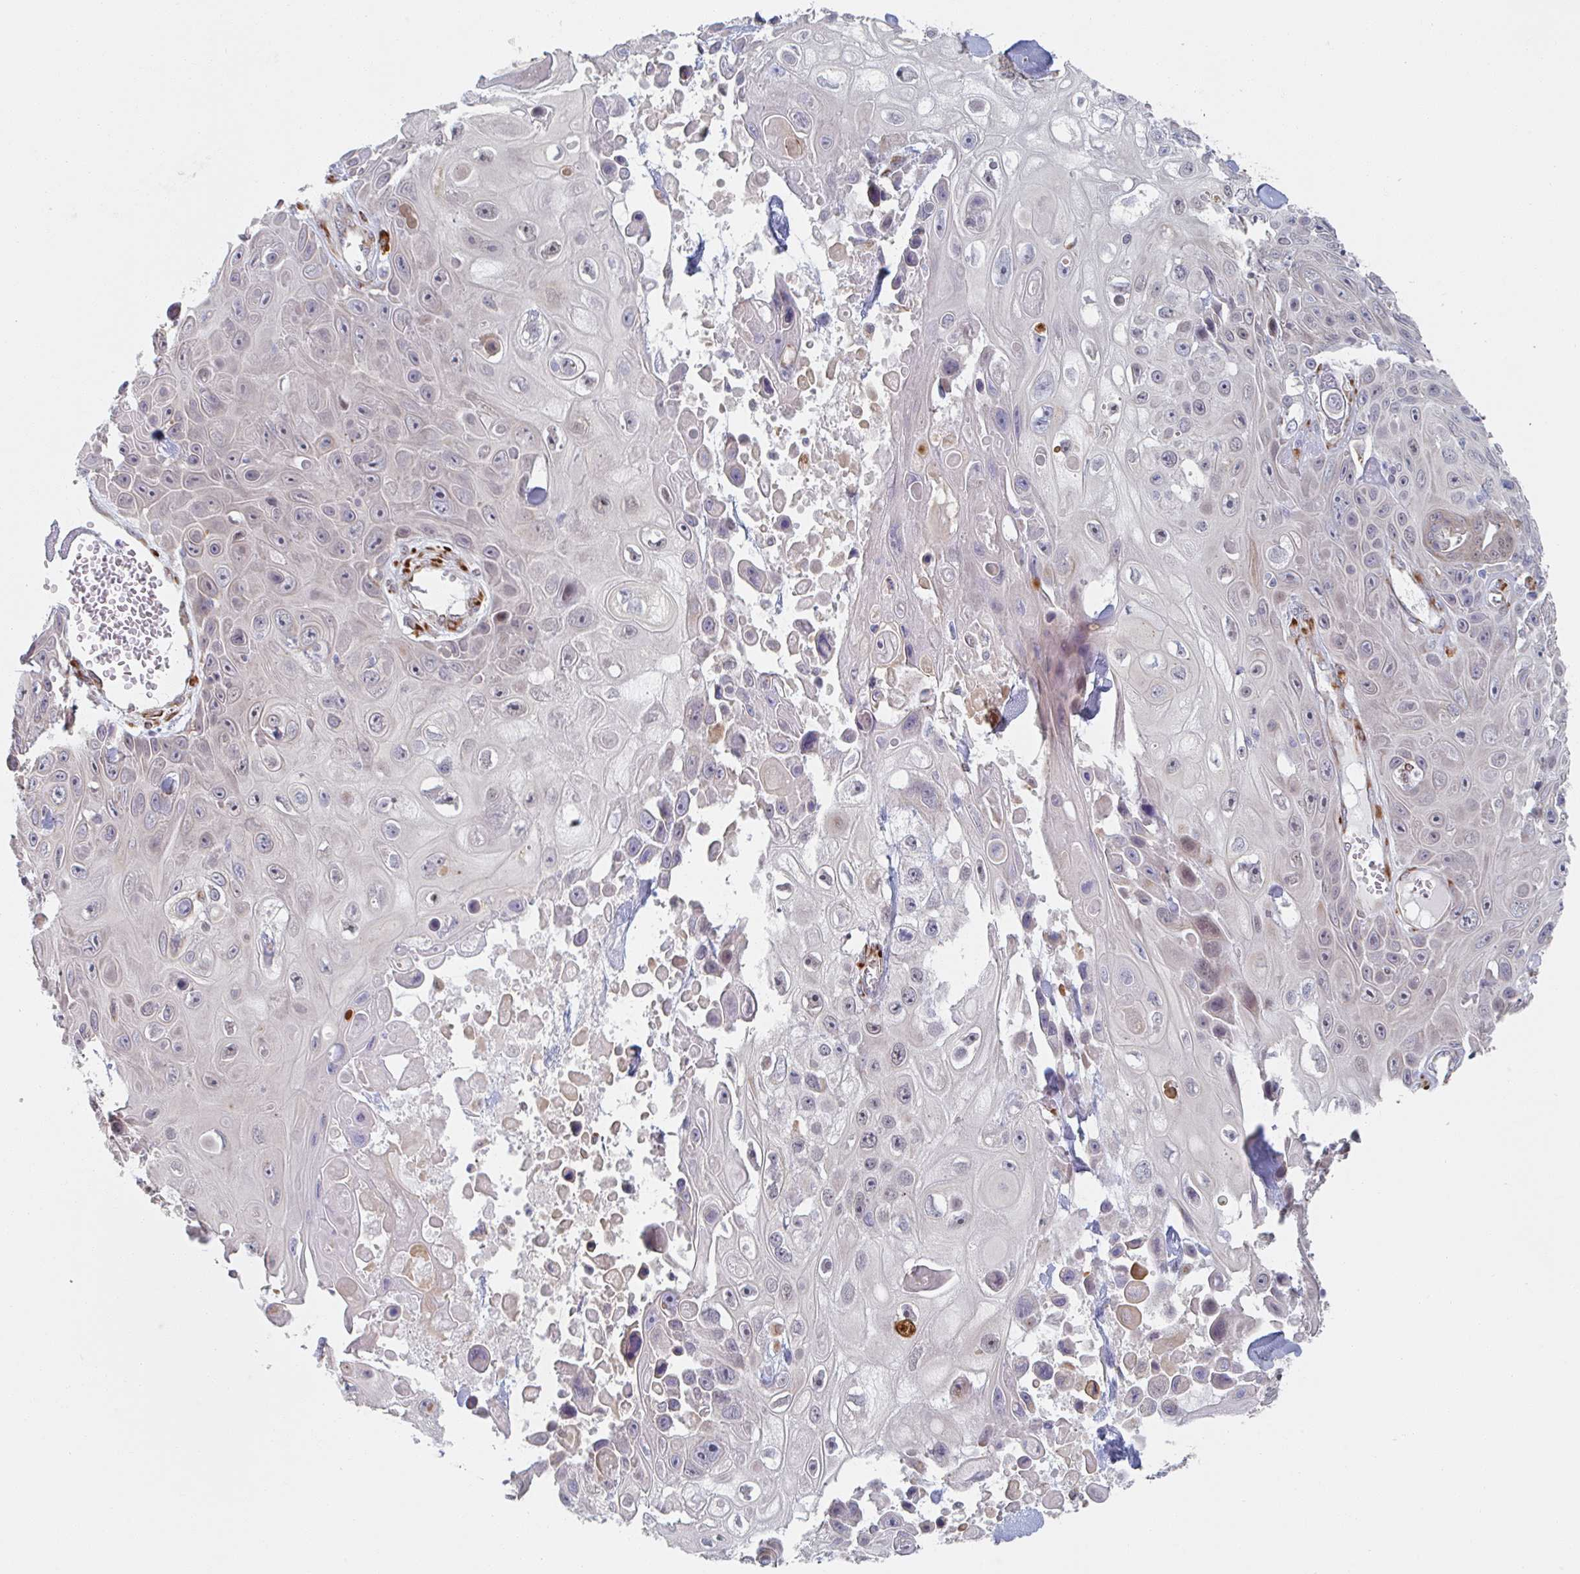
{"staining": {"intensity": "negative", "quantity": "none", "location": "none"}, "tissue": "skin cancer", "cell_type": "Tumor cells", "image_type": "cancer", "snomed": [{"axis": "morphology", "description": "Squamous cell carcinoma, NOS"}, {"axis": "topography", "description": "Skin"}], "caption": "DAB (3,3'-diaminobenzidine) immunohistochemical staining of skin squamous cell carcinoma displays no significant expression in tumor cells. (Immunohistochemistry, brightfield microscopy, high magnification).", "gene": "TRAPPC10", "patient": {"sex": "male", "age": 82}}